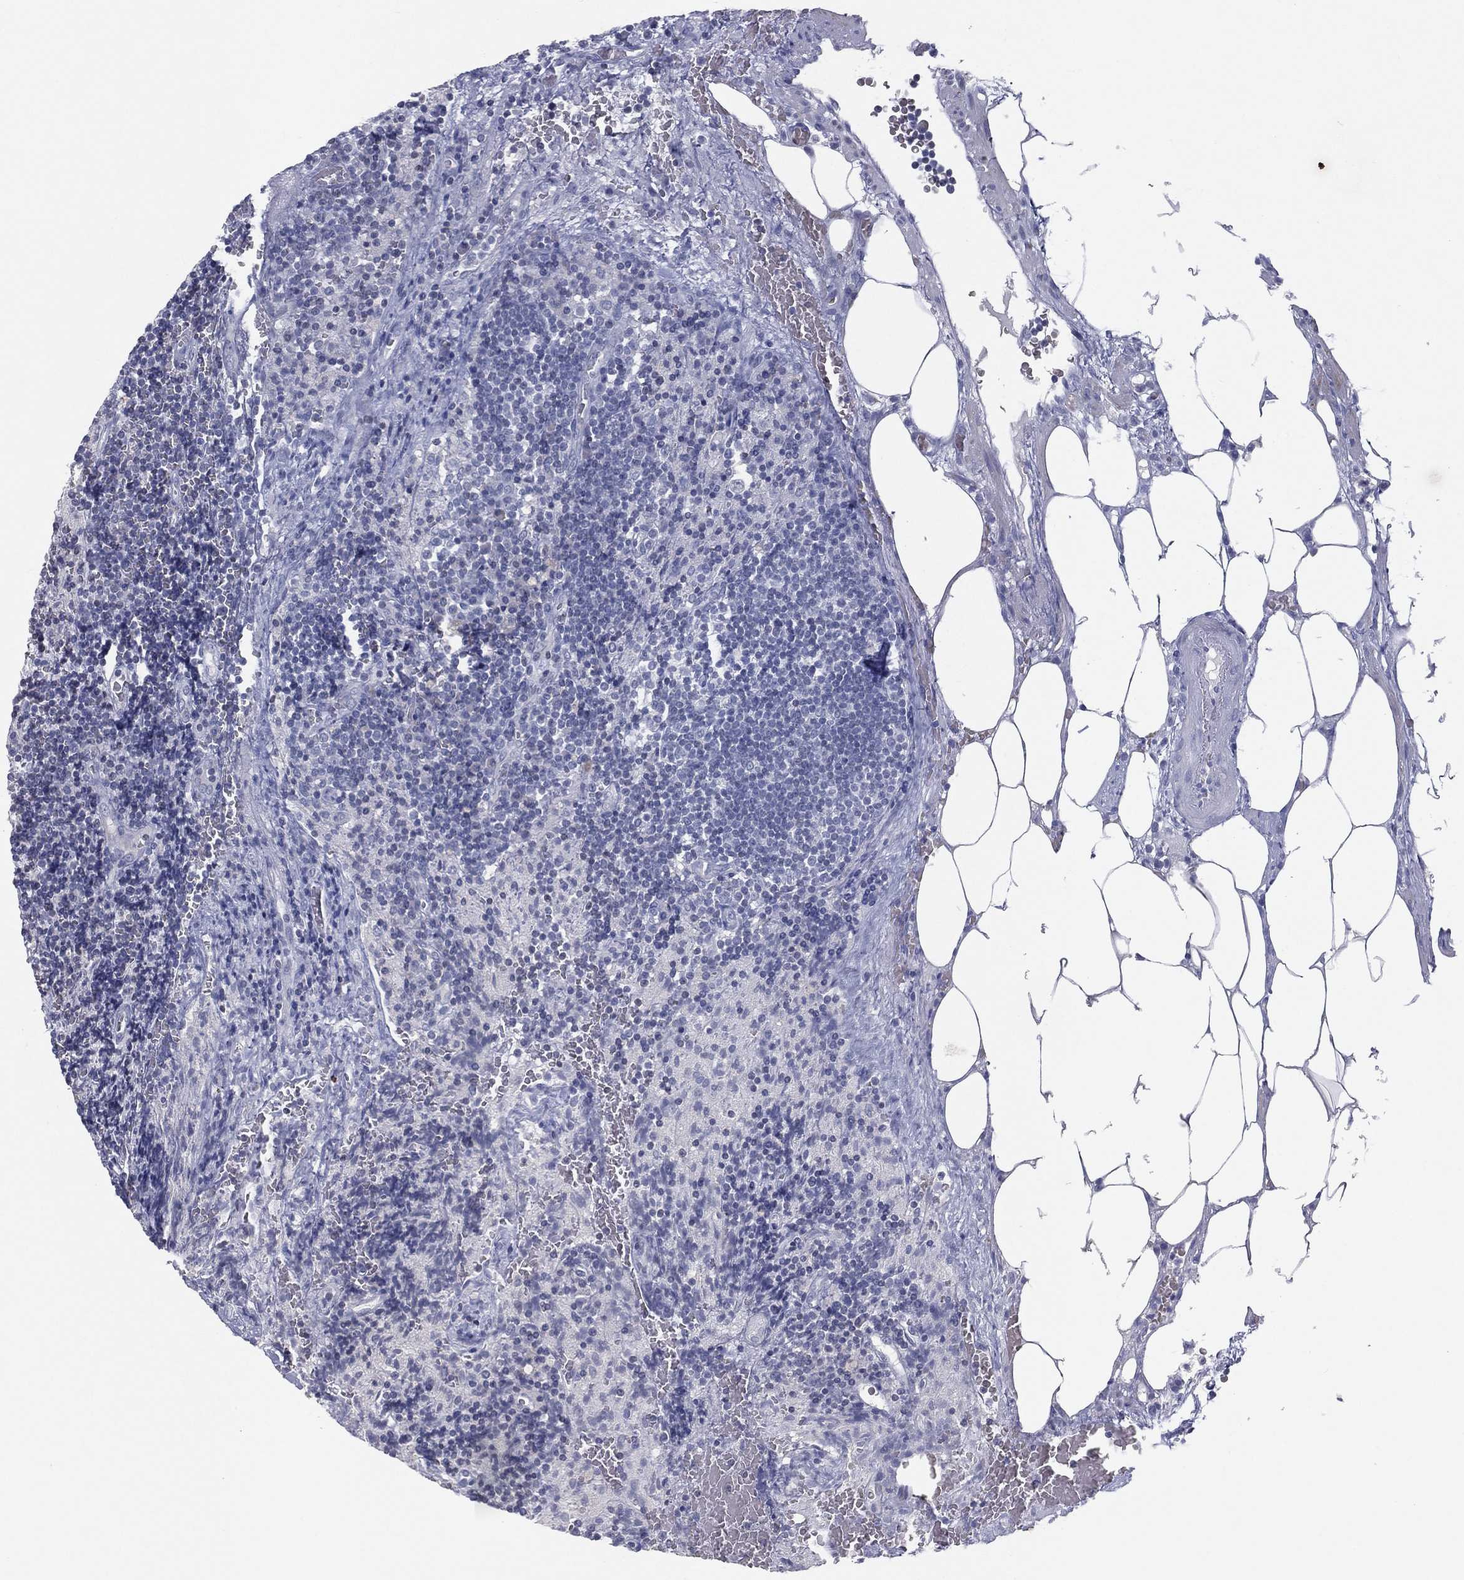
{"staining": {"intensity": "negative", "quantity": "none", "location": "none"}, "tissue": "lymph node", "cell_type": "Non-germinal center cells", "image_type": "normal", "snomed": [{"axis": "morphology", "description": "Normal tissue, NOS"}, {"axis": "topography", "description": "Lymph node"}], "caption": "High magnification brightfield microscopy of unremarkable lymph node stained with DAB (brown) and counterstained with hematoxylin (blue): non-germinal center cells show no significant staining.", "gene": "CPT1B", "patient": {"sex": "male", "age": 63}}